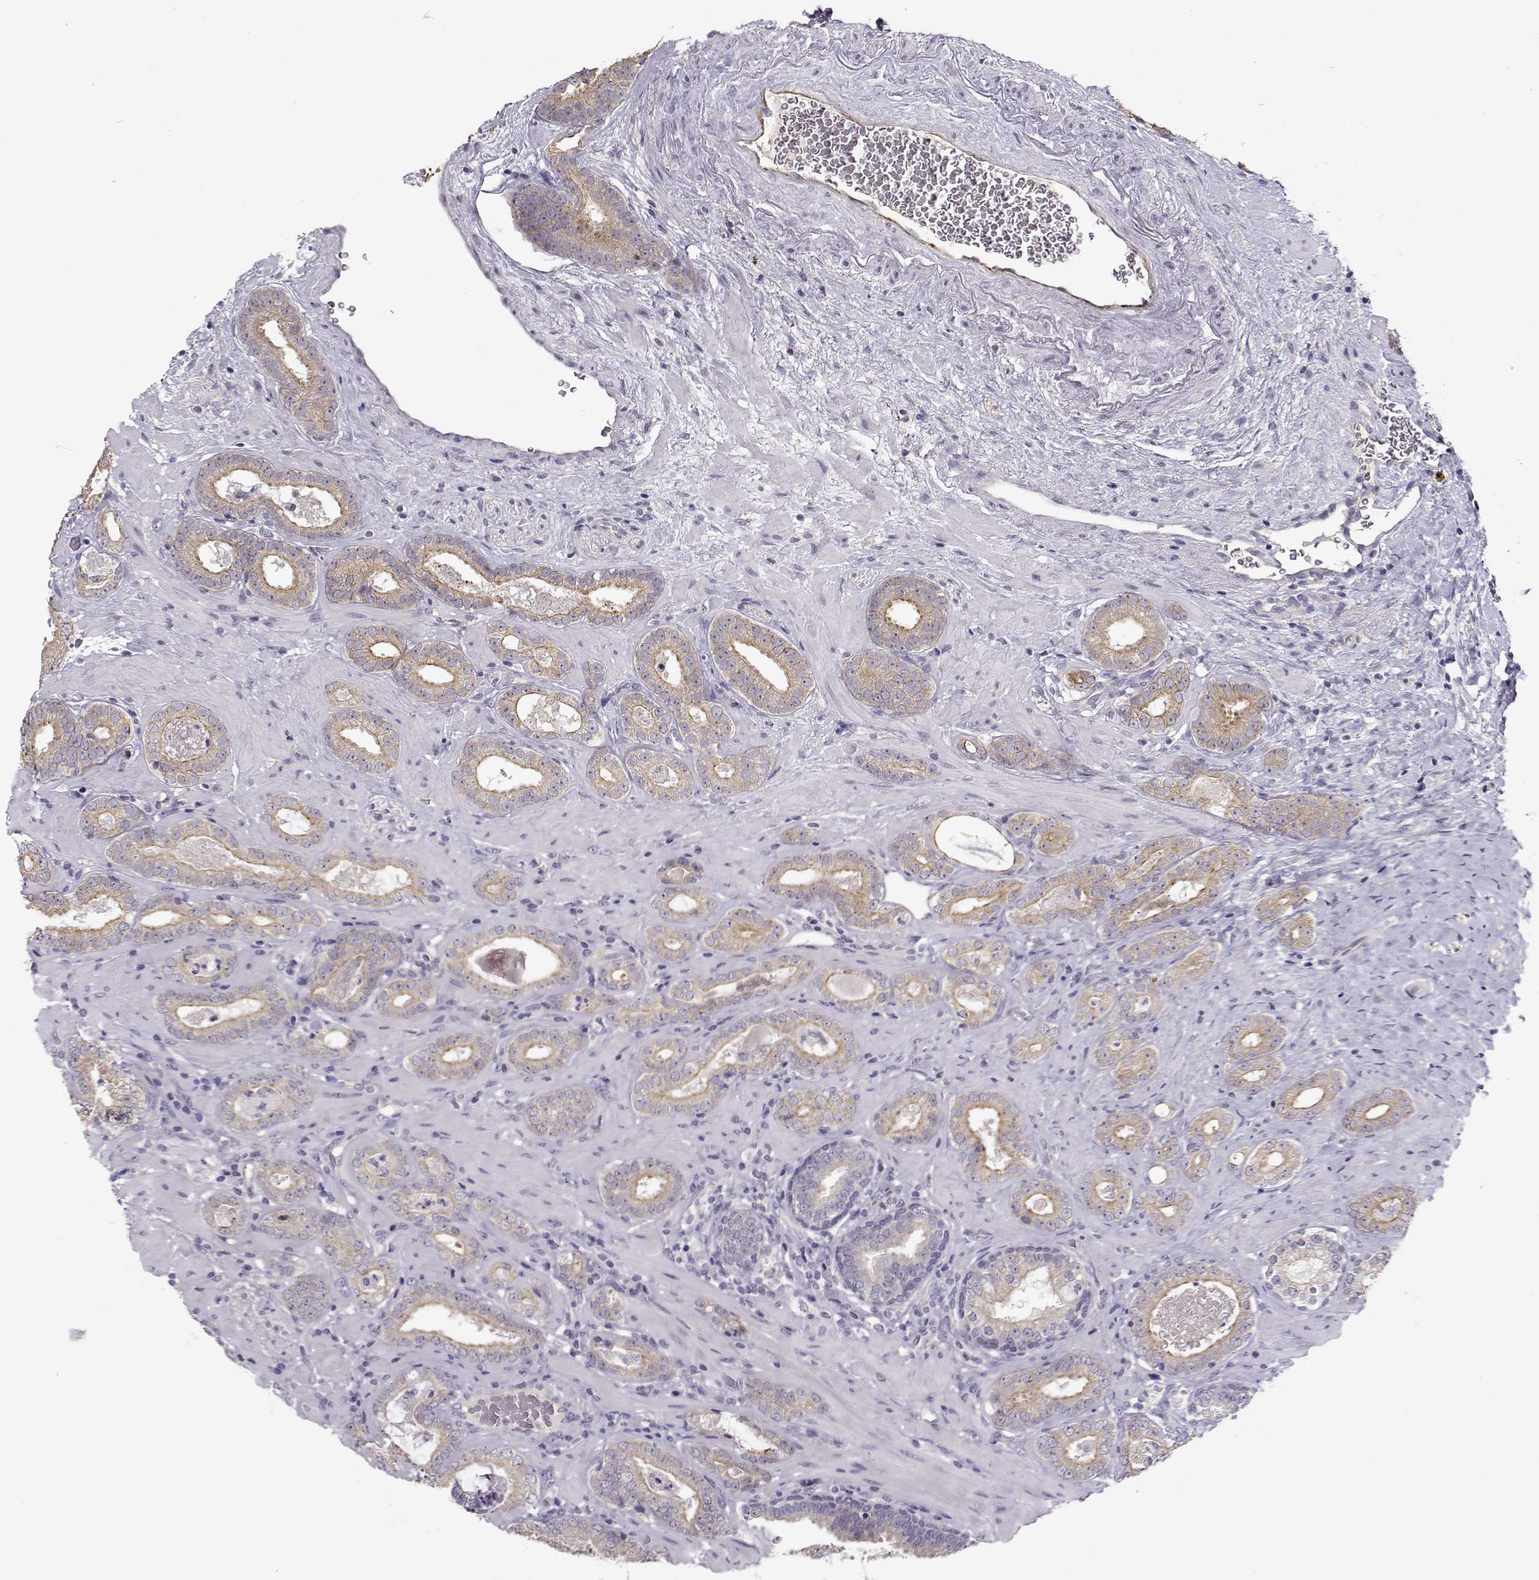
{"staining": {"intensity": "weak", "quantity": ">75%", "location": "cytoplasmic/membranous"}, "tissue": "prostate cancer", "cell_type": "Tumor cells", "image_type": "cancer", "snomed": [{"axis": "morphology", "description": "Adenocarcinoma, Low grade"}, {"axis": "topography", "description": "Prostate"}], "caption": "About >75% of tumor cells in low-grade adenocarcinoma (prostate) reveal weak cytoplasmic/membranous protein positivity as visualized by brown immunohistochemical staining.", "gene": "TMEM145", "patient": {"sex": "male", "age": 60}}